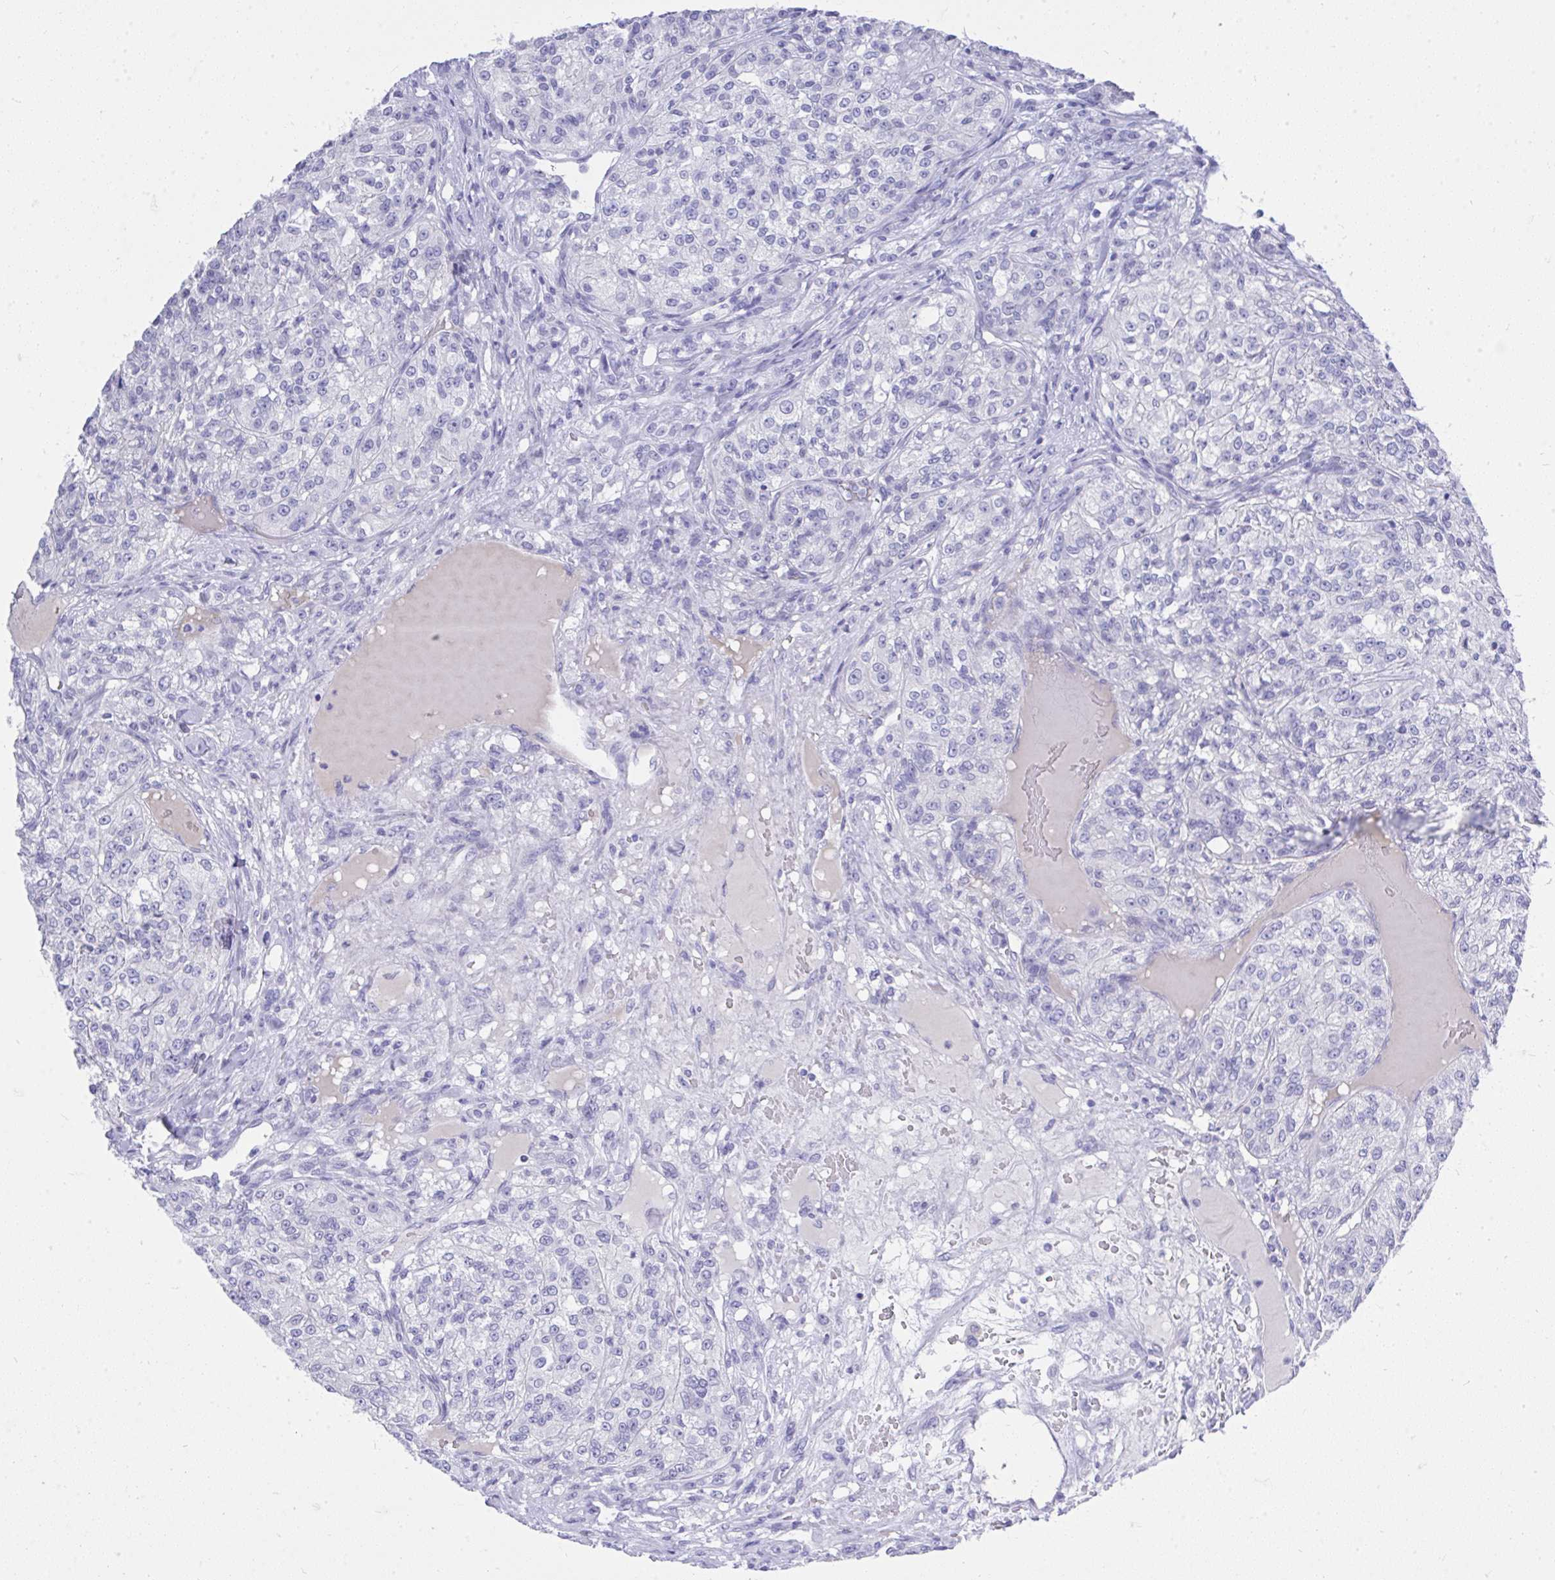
{"staining": {"intensity": "negative", "quantity": "none", "location": "none"}, "tissue": "renal cancer", "cell_type": "Tumor cells", "image_type": "cancer", "snomed": [{"axis": "morphology", "description": "Adenocarcinoma, NOS"}, {"axis": "topography", "description": "Kidney"}], "caption": "High magnification brightfield microscopy of renal cancer (adenocarcinoma) stained with DAB (brown) and counterstained with hematoxylin (blue): tumor cells show no significant staining. Brightfield microscopy of immunohistochemistry stained with DAB (3,3'-diaminobenzidine) (brown) and hematoxylin (blue), captured at high magnification.", "gene": "MS4A12", "patient": {"sex": "female", "age": 63}}